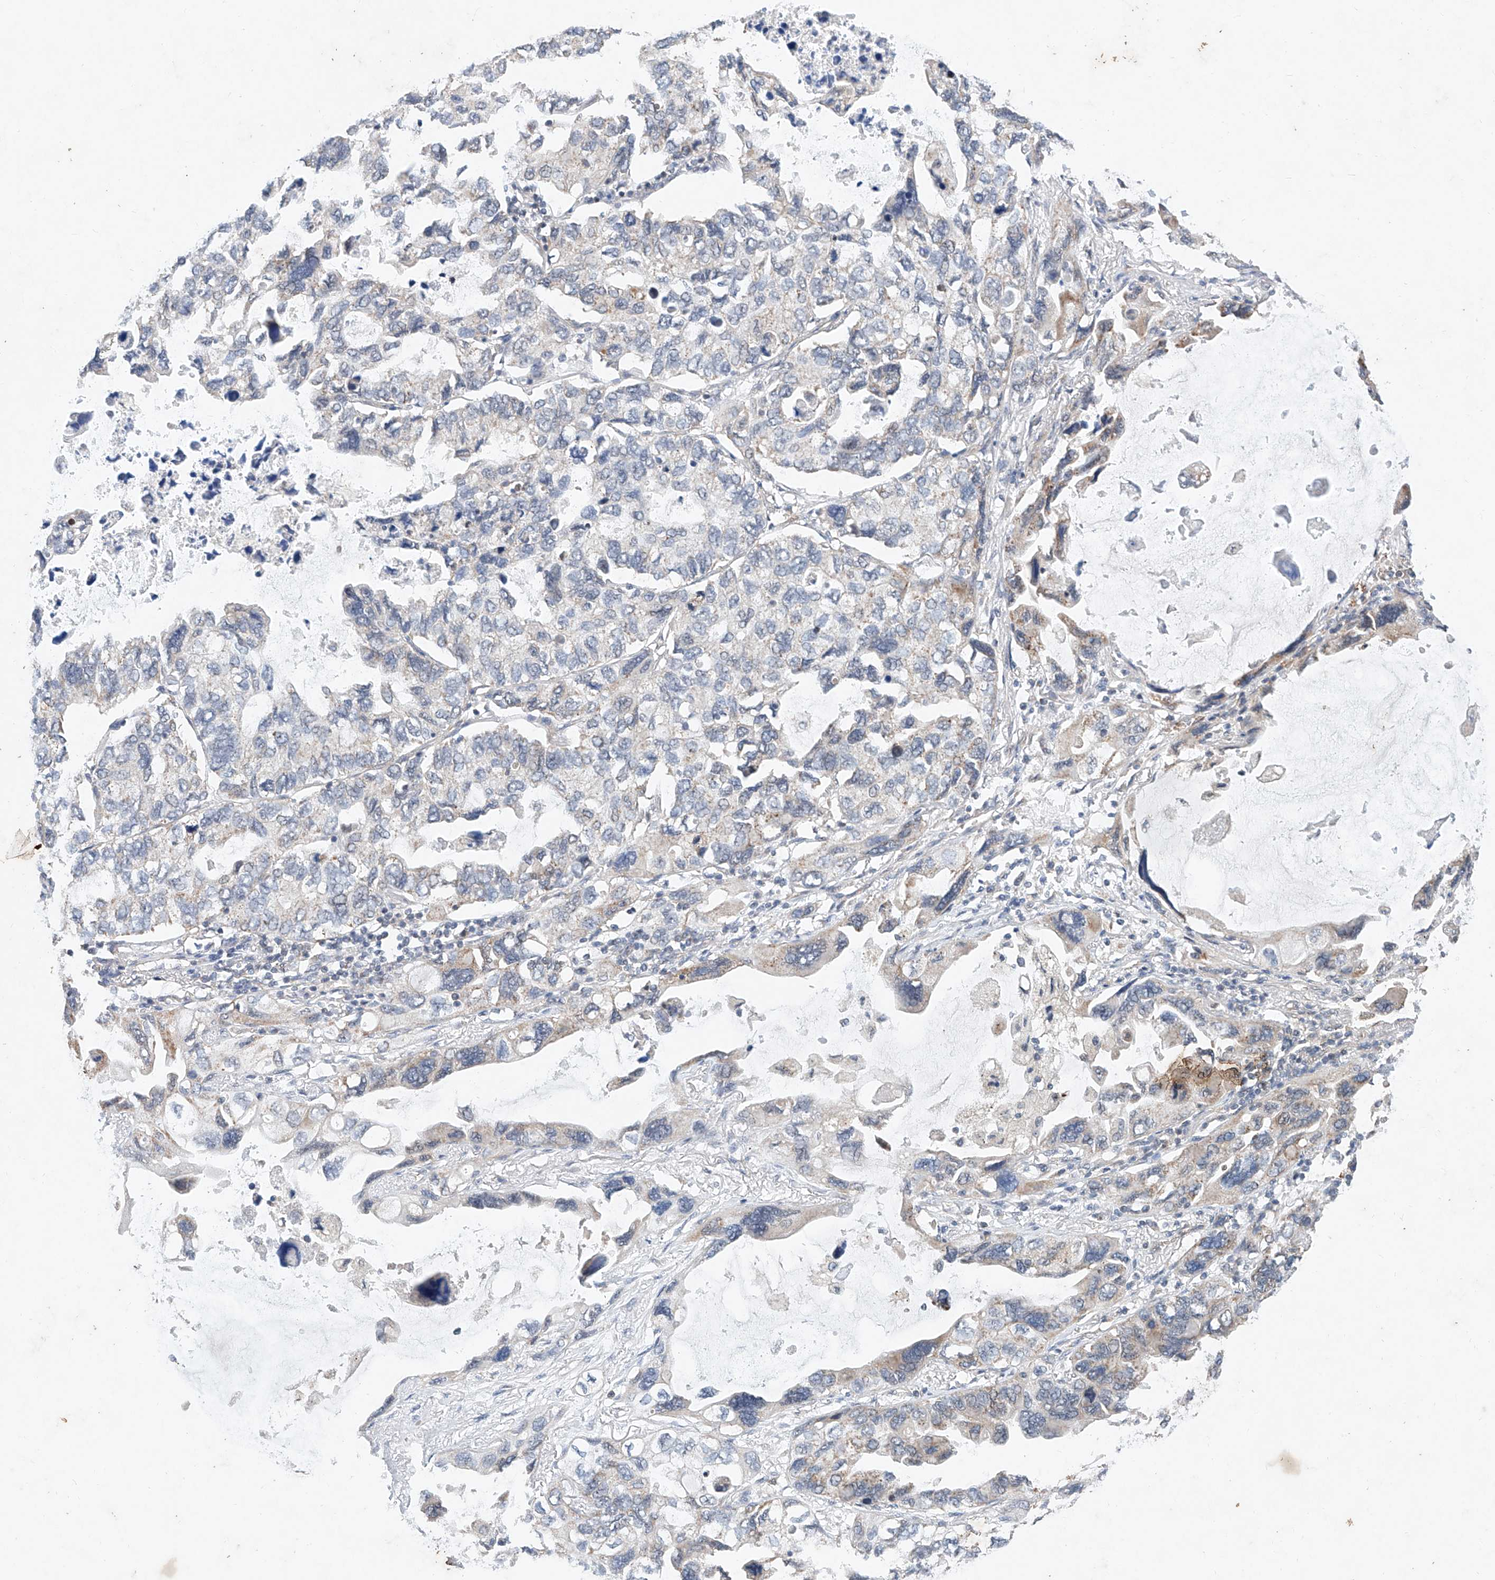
{"staining": {"intensity": "moderate", "quantity": "<25%", "location": "cytoplasmic/membranous"}, "tissue": "lung cancer", "cell_type": "Tumor cells", "image_type": "cancer", "snomed": [{"axis": "morphology", "description": "Squamous cell carcinoma, NOS"}, {"axis": "topography", "description": "Lung"}], "caption": "DAB immunohistochemical staining of squamous cell carcinoma (lung) exhibits moderate cytoplasmic/membranous protein expression in about <25% of tumor cells. The protein of interest is stained brown, and the nuclei are stained in blue (DAB (3,3'-diaminobenzidine) IHC with brightfield microscopy, high magnification).", "gene": "FASTK", "patient": {"sex": "female", "age": 73}}